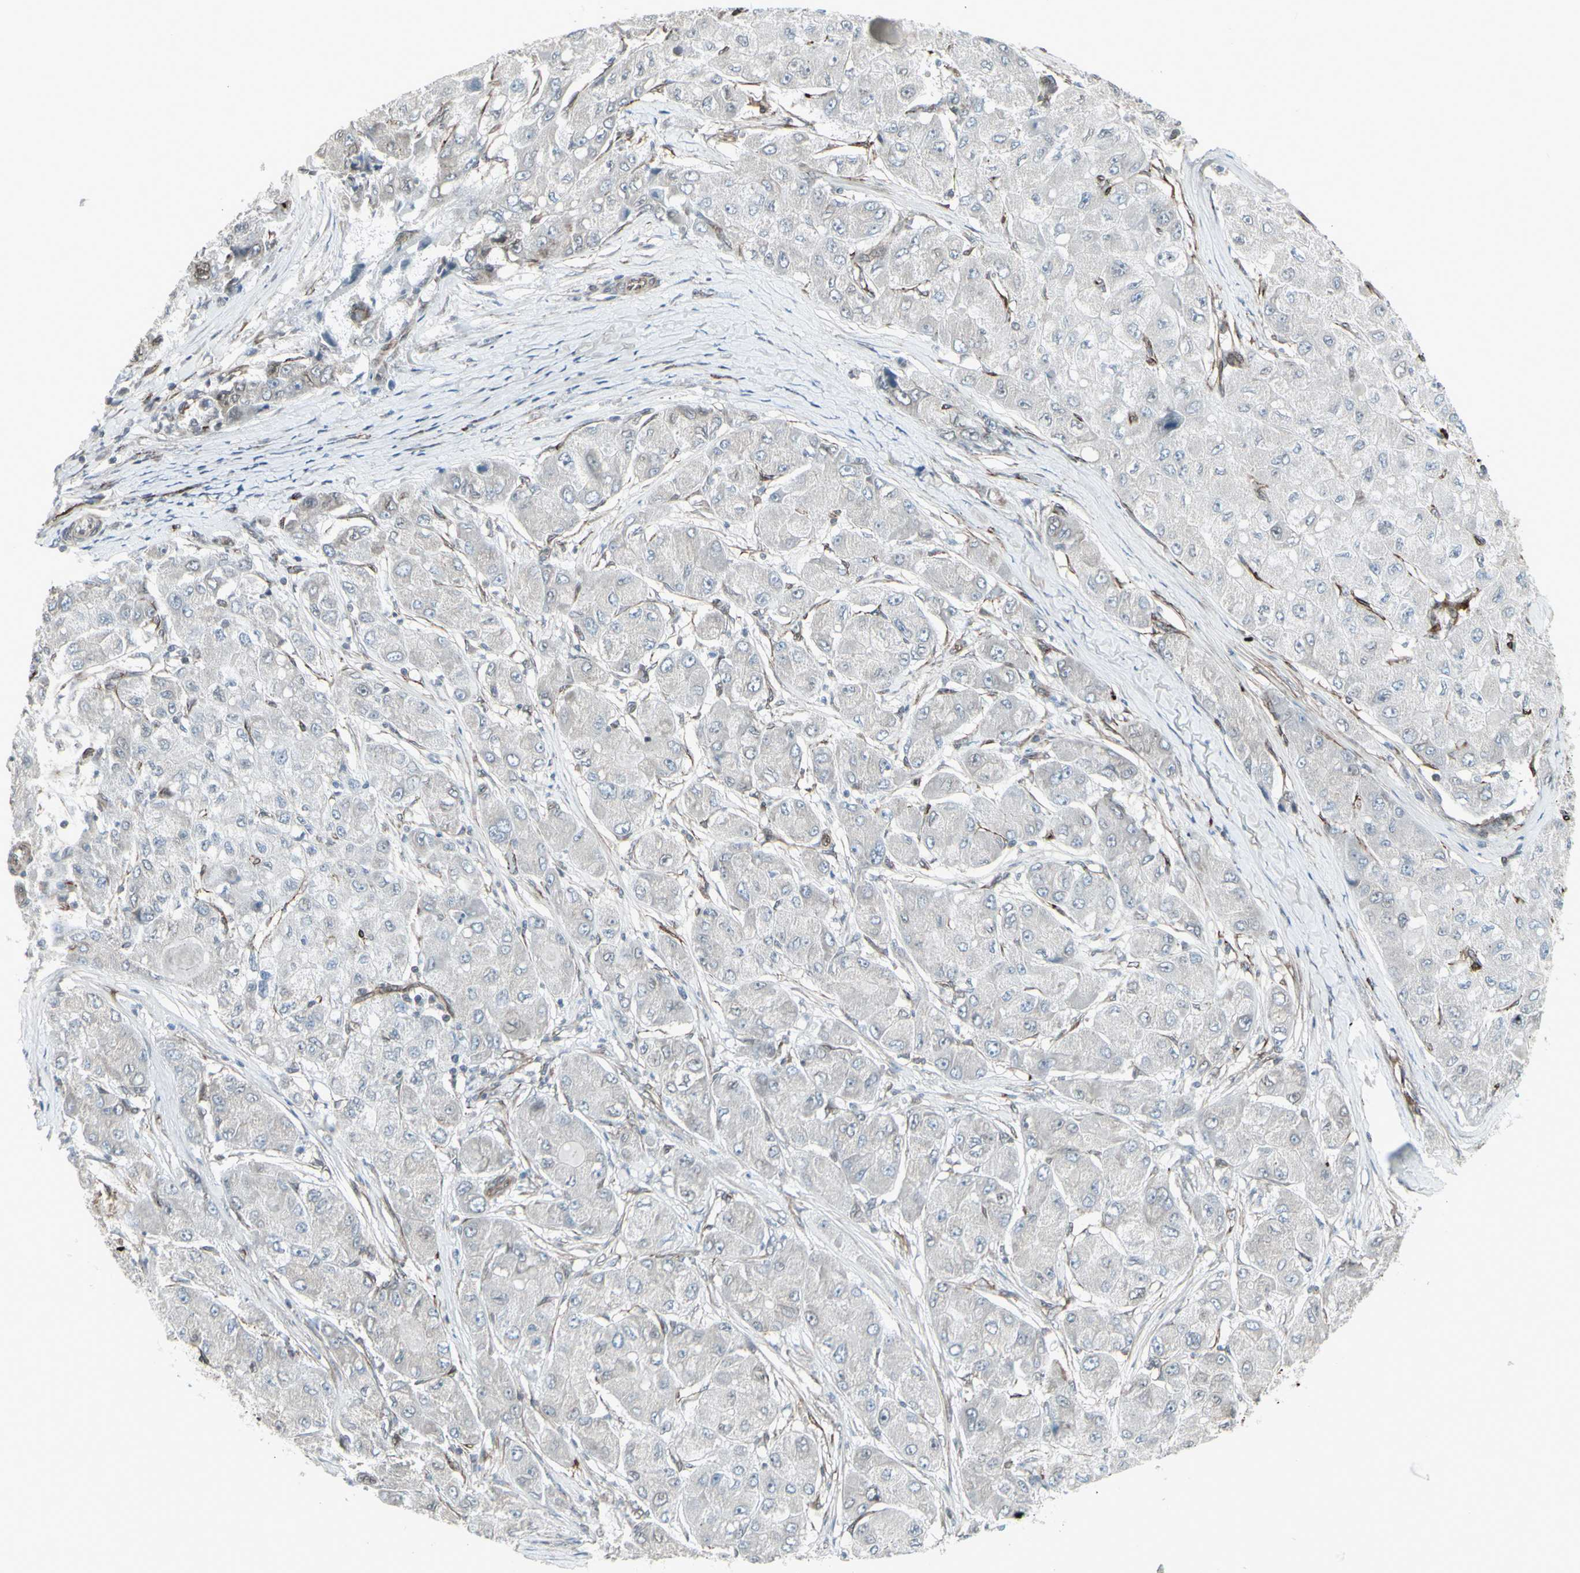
{"staining": {"intensity": "negative", "quantity": "none", "location": "none"}, "tissue": "liver cancer", "cell_type": "Tumor cells", "image_type": "cancer", "snomed": [{"axis": "morphology", "description": "Carcinoma, Hepatocellular, NOS"}, {"axis": "topography", "description": "Liver"}], "caption": "High power microscopy image of an immunohistochemistry histopathology image of liver hepatocellular carcinoma, revealing no significant positivity in tumor cells. (Stains: DAB (3,3'-diaminobenzidine) immunohistochemistry with hematoxylin counter stain, Microscopy: brightfield microscopy at high magnification).", "gene": "DTX3L", "patient": {"sex": "male", "age": 80}}